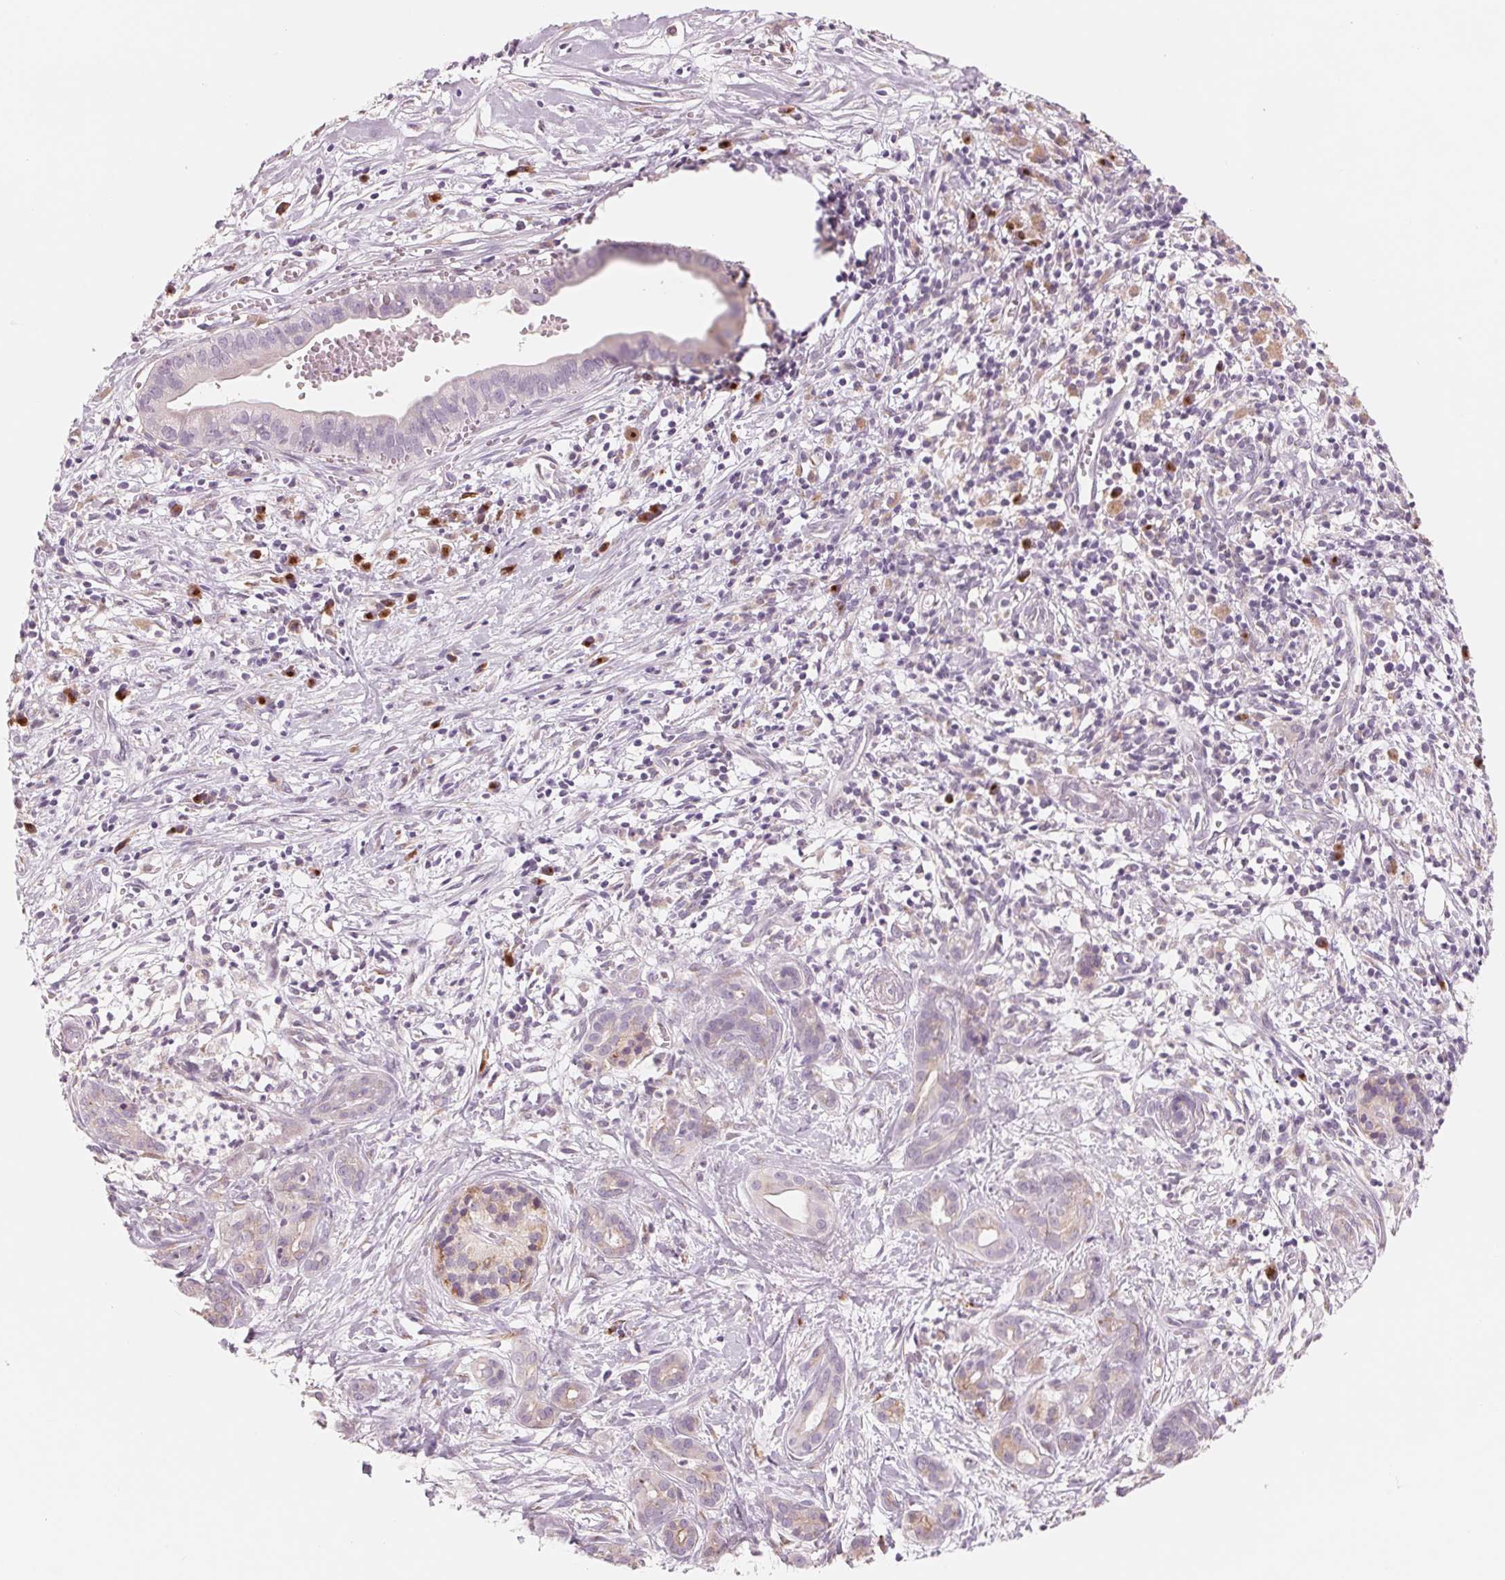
{"staining": {"intensity": "negative", "quantity": "none", "location": "none"}, "tissue": "pancreatic cancer", "cell_type": "Tumor cells", "image_type": "cancer", "snomed": [{"axis": "morphology", "description": "Adenocarcinoma, NOS"}, {"axis": "topography", "description": "Pancreas"}], "caption": "Immunohistochemical staining of human pancreatic cancer (adenocarcinoma) displays no significant positivity in tumor cells.", "gene": "IL9R", "patient": {"sex": "male", "age": 61}}